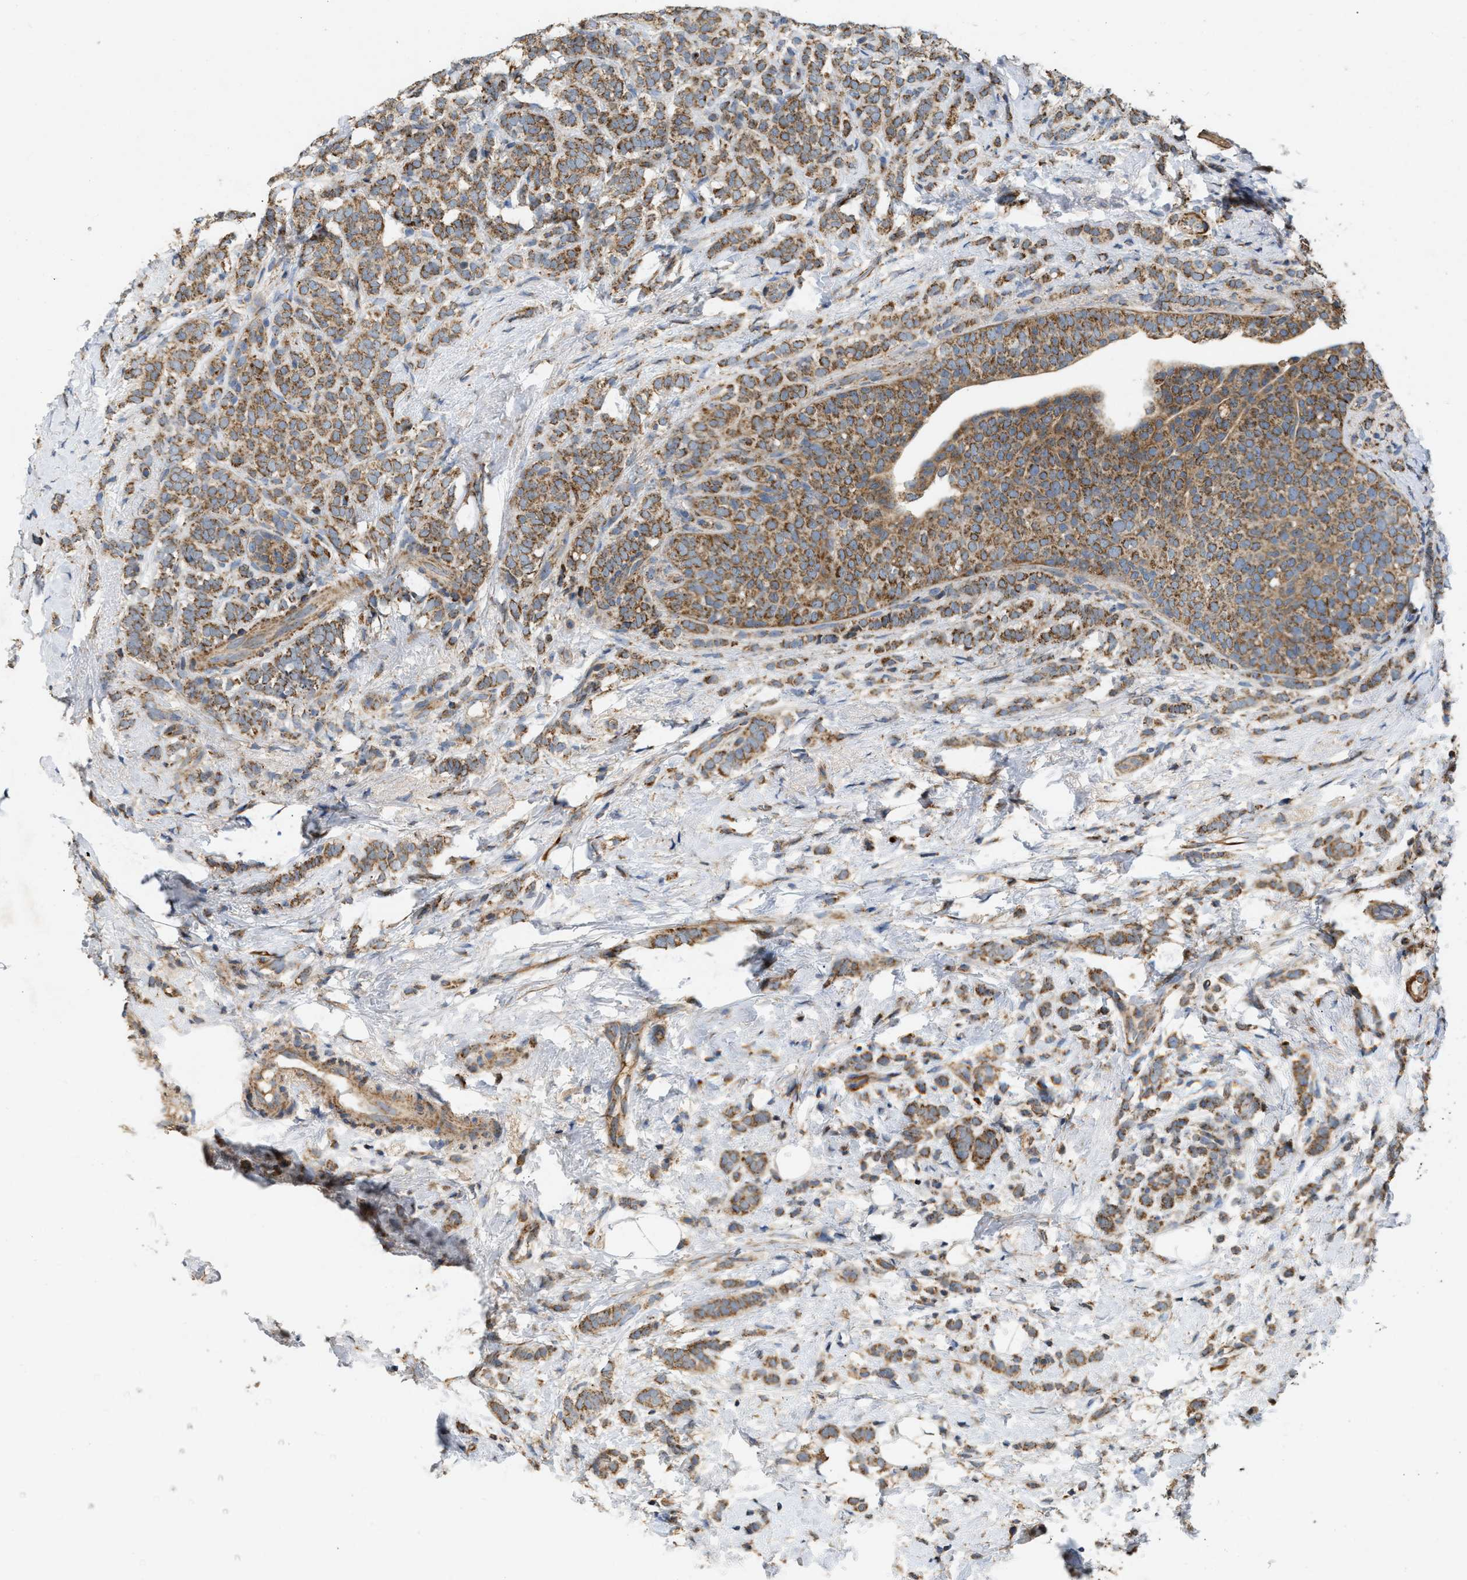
{"staining": {"intensity": "moderate", "quantity": ">75%", "location": "cytoplasmic/membranous"}, "tissue": "breast cancer", "cell_type": "Tumor cells", "image_type": "cancer", "snomed": [{"axis": "morphology", "description": "Lobular carcinoma"}, {"axis": "topography", "description": "Breast"}], "caption": "A brown stain labels moderate cytoplasmic/membranous positivity of a protein in human breast cancer (lobular carcinoma) tumor cells. The protein is shown in brown color, while the nuclei are stained blue.", "gene": "TACO1", "patient": {"sex": "female", "age": 50}}